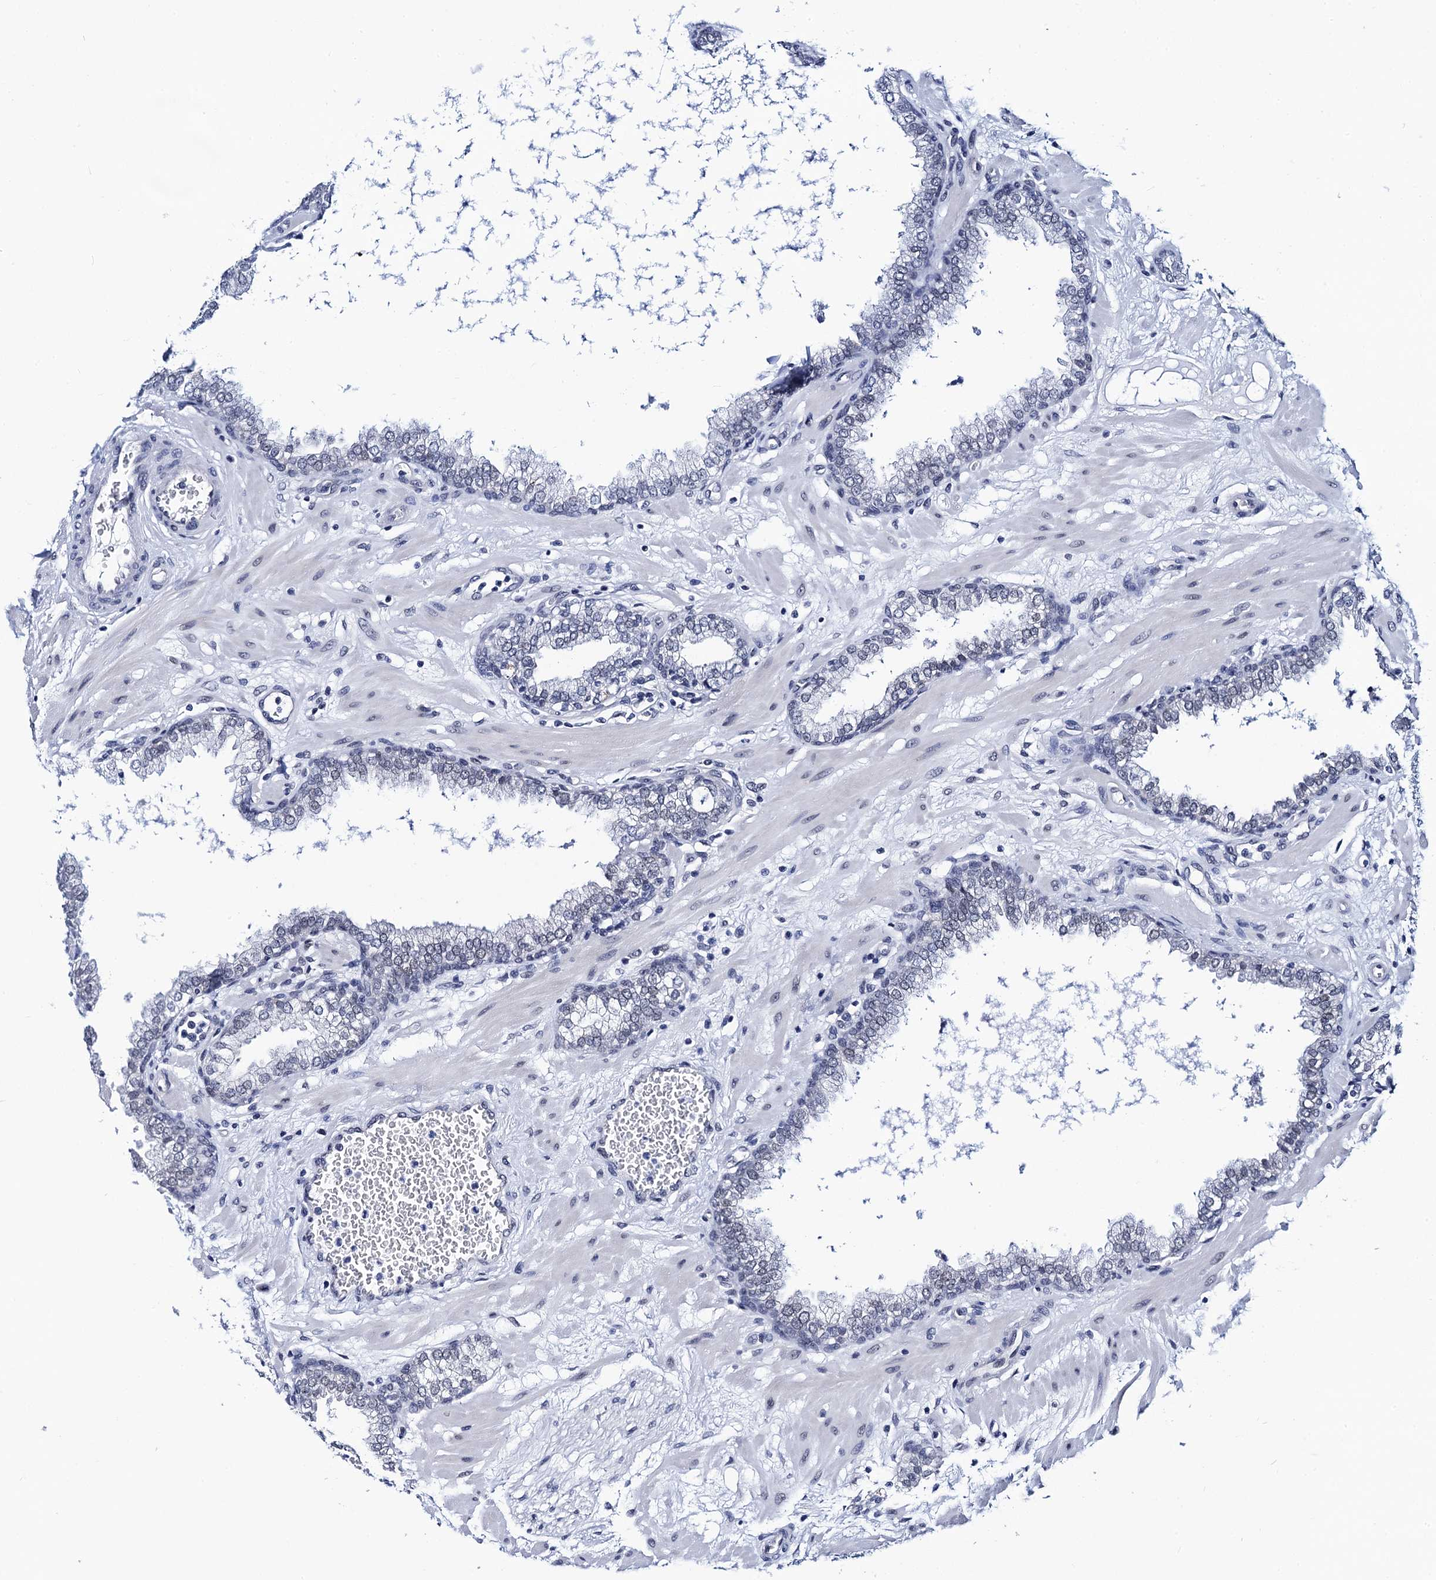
{"staining": {"intensity": "weak", "quantity": "25%-75%", "location": "nuclear"}, "tissue": "prostate", "cell_type": "Glandular cells", "image_type": "normal", "snomed": [{"axis": "morphology", "description": "Normal tissue, NOS"}, {"axis": "morphology", "description": "Urothelial carcinoma, Low grade"}, {"axis": "topography", "description": "Urinary bladder"}, {"axis": "topography", "description": "Prostate"}], "caption": "Immunohistochemical staining of benign prostate reveals weak nuclear protein expression in about 25%-75% of glandular cells.", "gene": "C16orf87", "patient": {"sex": "male", "age": 60}}